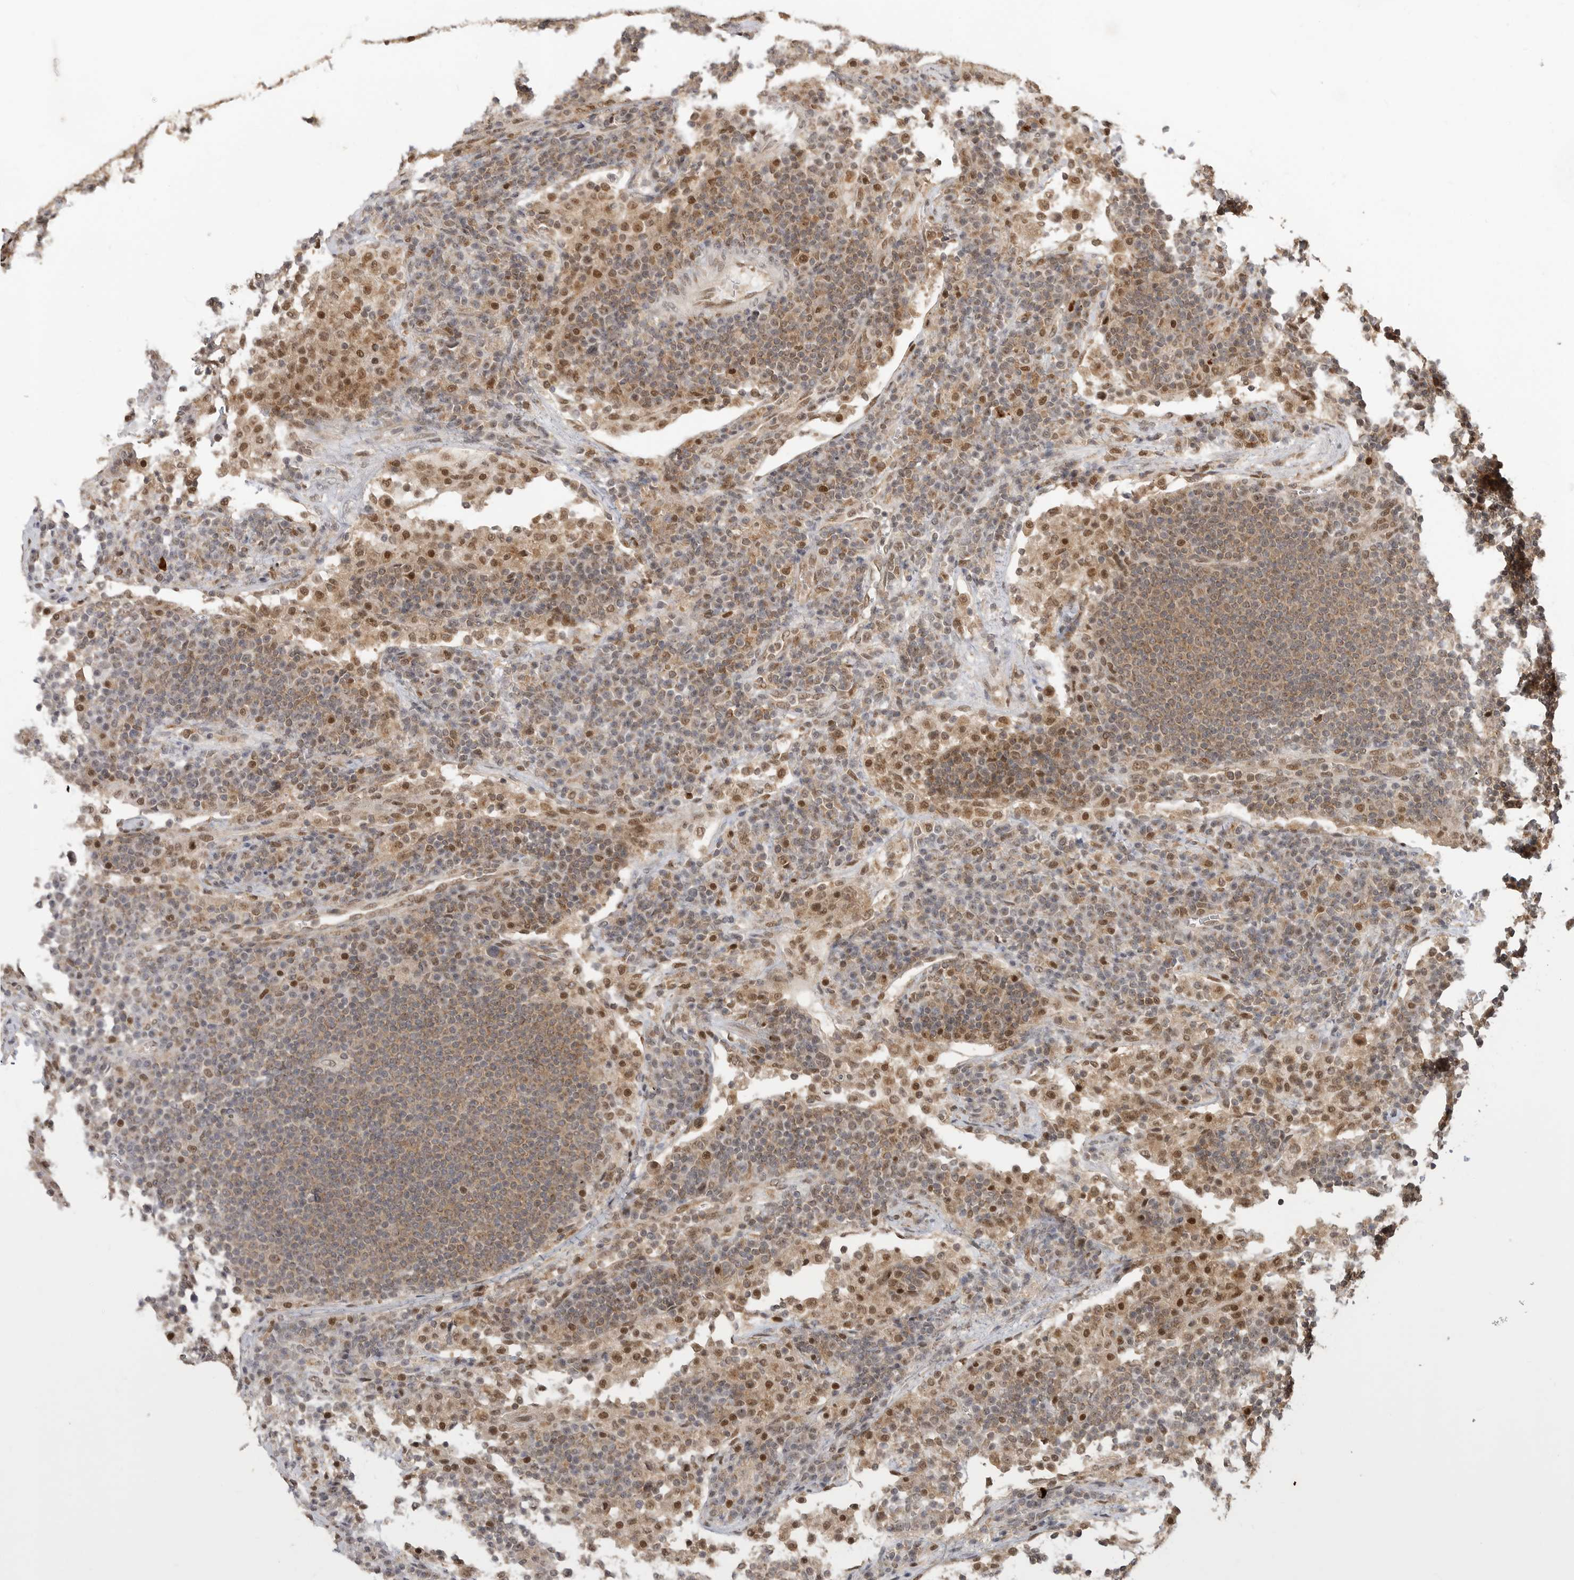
{"staining": {"intensity": "moderate", "quantity": ">75%", "location": "cytoplasmic/membranous"}, "tissue": "lymph node", "cell_type": "Germinal center cells", "image_type": "normal", "snomed": [{"axis": "morphology", "description": "Normal tissue, NOS"}, {"axis": "topography", "description": "Lymph node"}], "caption": "Moderate cytoplasmic/membranous positivity for a protein is seen in approximately >75% of germinal center cells of unremarkable lymph node using immunohistochemistry (IHC).", "gene": "ALKAL1", "patient": {"sex": "female", "age": 53}}